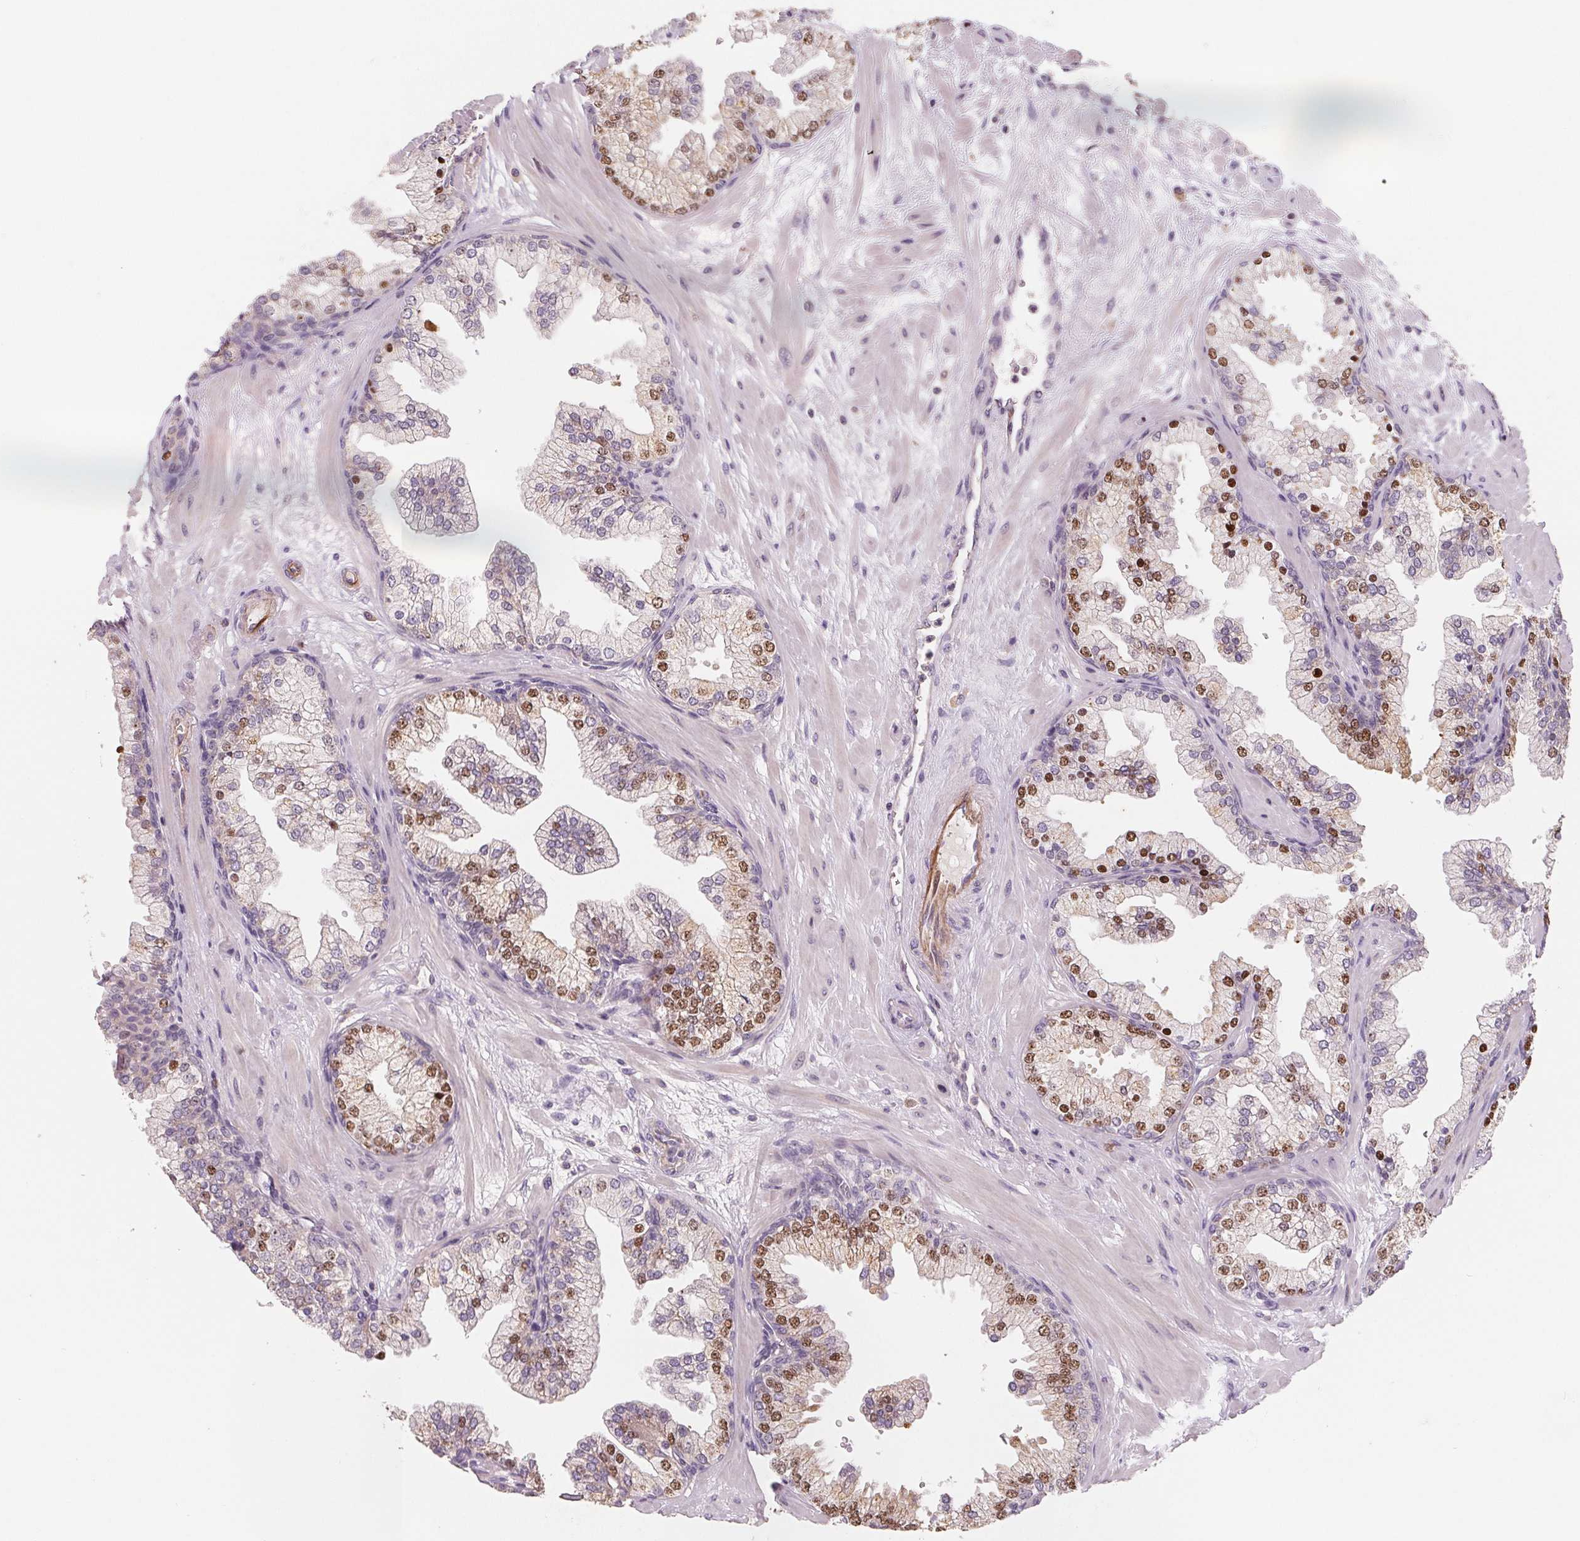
{"staining": {"intensity": "moderate", "quantity": "25%-75%", "location": "nuclear"}, "tissue": "prostate", "cell_type": "Glandular cells", "image_type": "normal", "snomed": [{"axis": "morphology", "description": "Normal tissue, NOS"}, {"axis": "topography", "description": "Prostate"}, {"axis": "topography", "description": "Peripheral nerve tissue"}], "caption": "Immunohistochemistry of unremarkable human prostate shows medium levels of moderate nuclear expression in approximately 25%-75% of glandular cells. (DAB = brown stain, brightfield microscopy at high magnification).", "gene": "AQP8", "patient": {"sex": "male", "age": 61}}